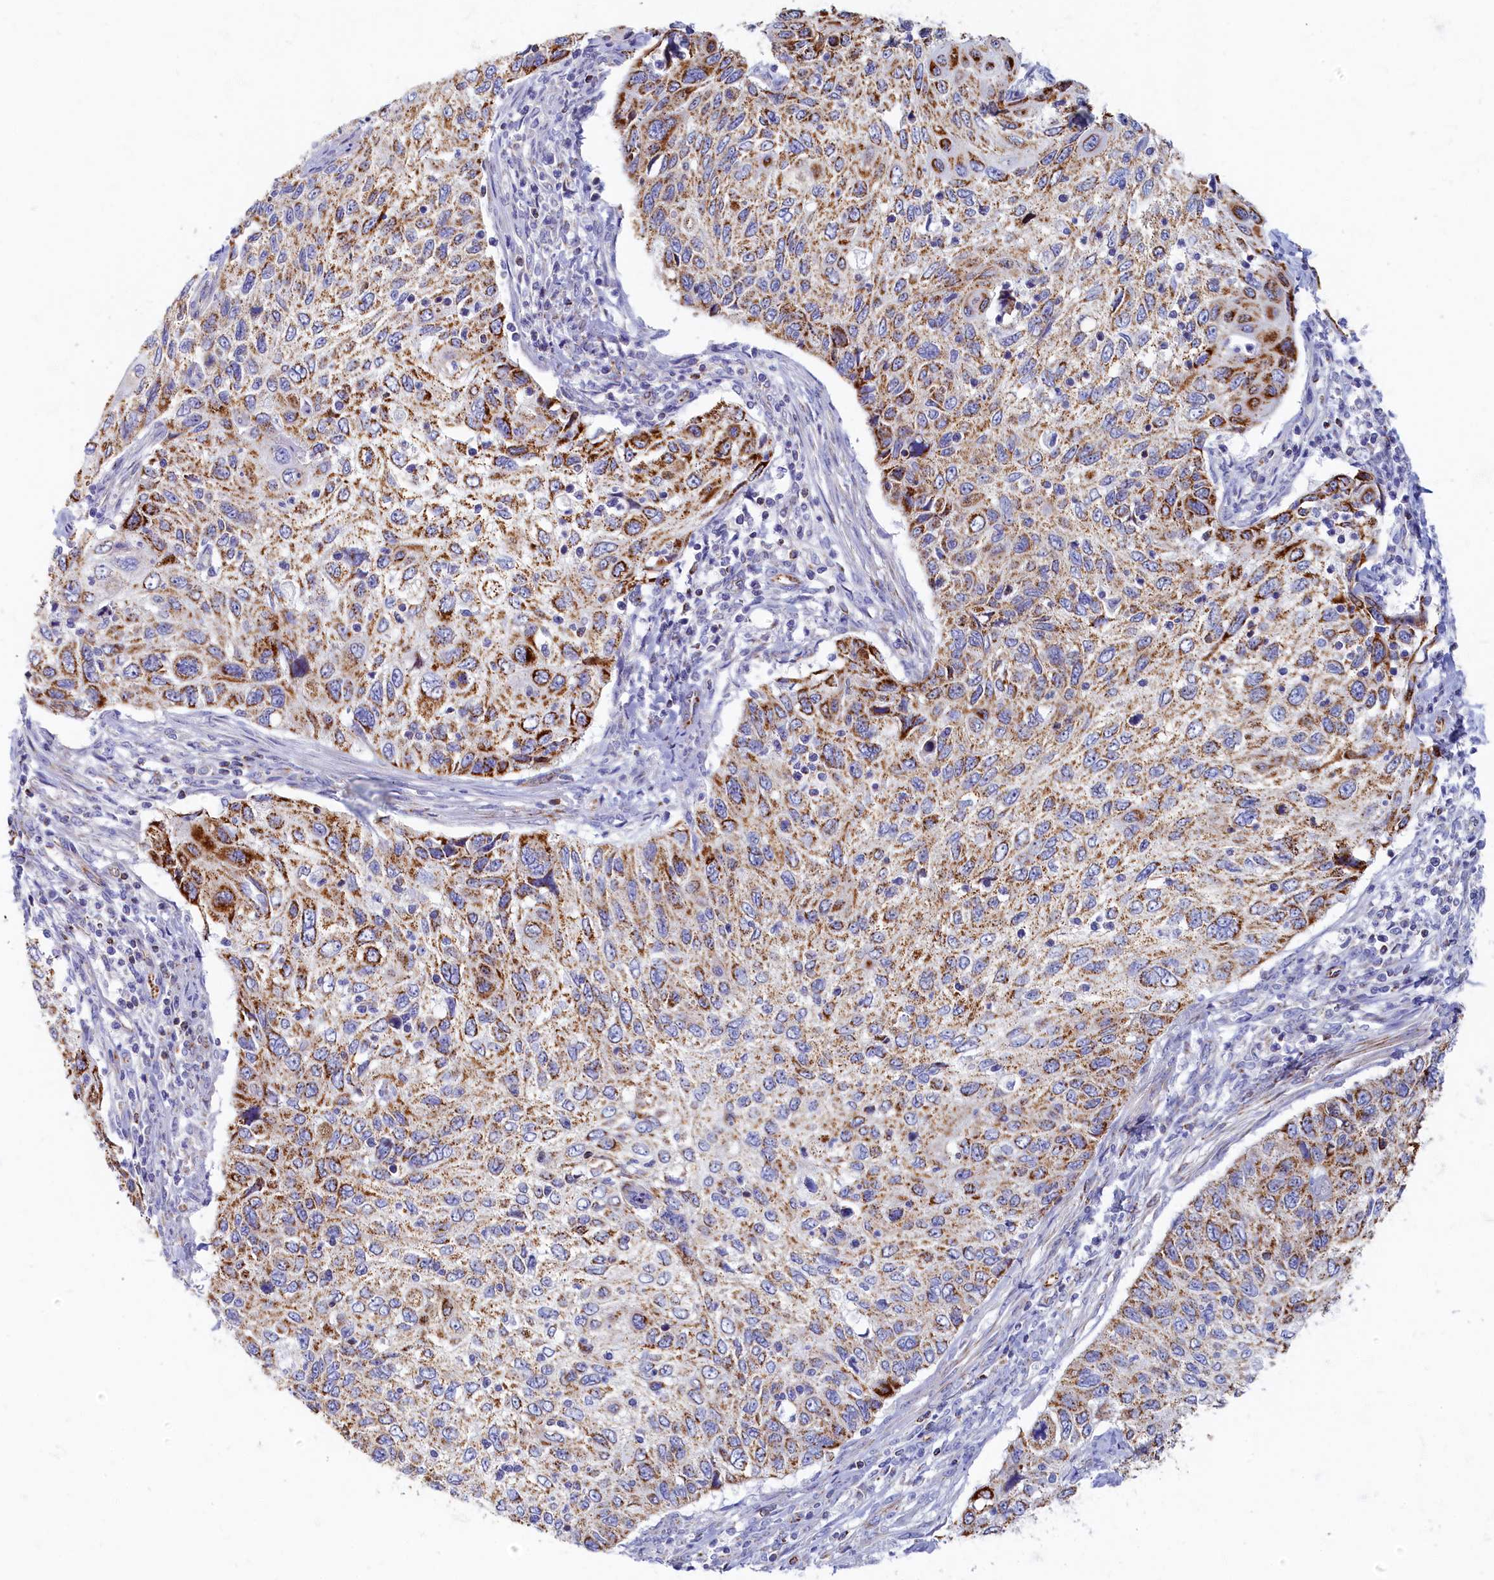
{"staining": {"intensity": "strong", "quantity": "<25%", "location": "cytoplasmic/membranous"}, "tissue": "cervical cancer", "cell_type": "Tumor cells", "image_type": "cancer", "snomed": [{"axis": "morphology", "description": "Squamous cell carcinoma, NOS"}, {"axis": "topography", "description": "Cervix"}], "caption": "Tumor cells display strong cytoplasmic/membranous positivity in about <25% of cells in cervical cancer.", "gene": "OCIAD2", "patient": {"sex": "female", "age": 70}}